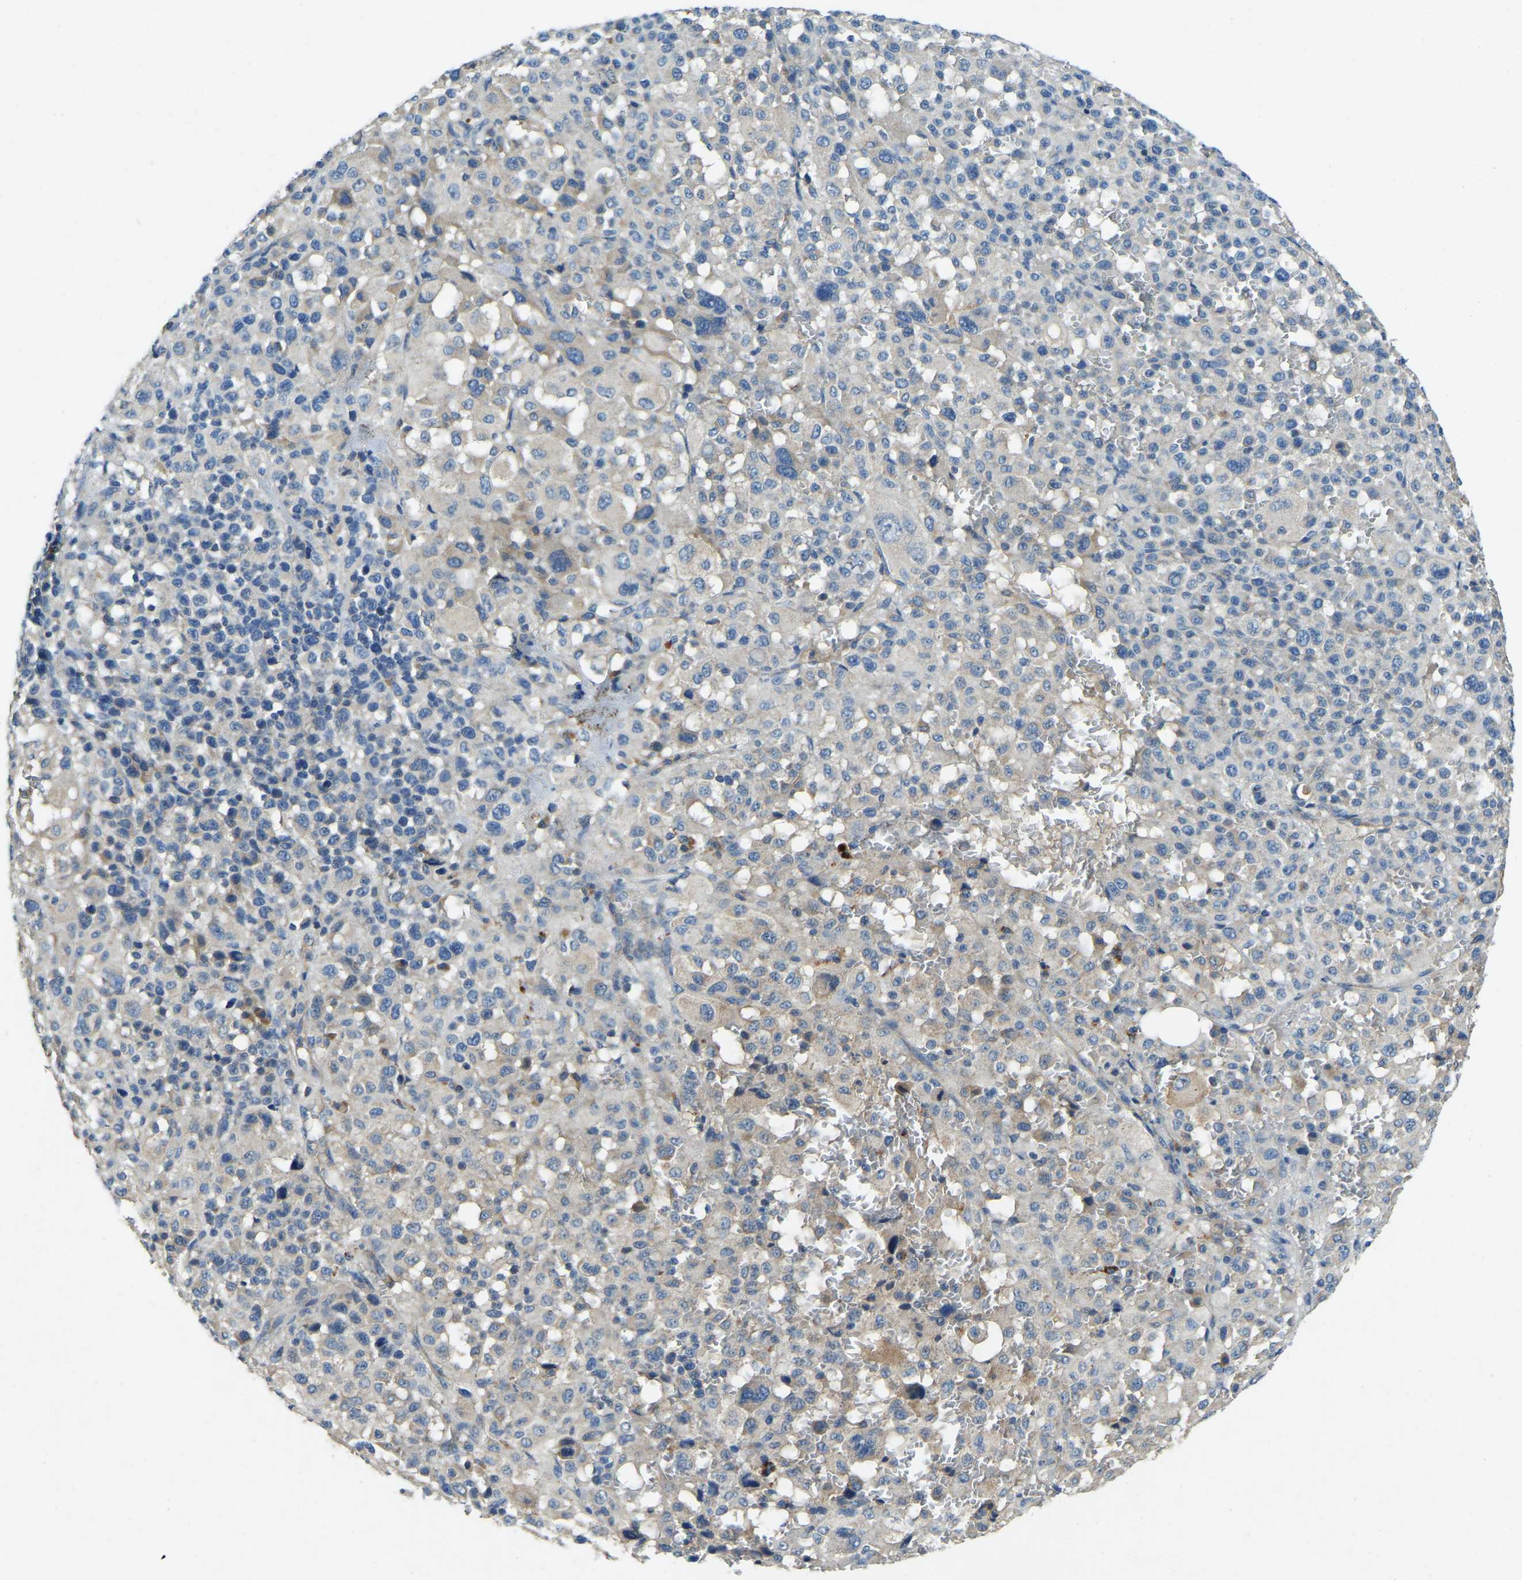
{"staining": {"intensity": "negative", "quantity": "none", "location": "none"}, "tissue": "melanoma", "cell_type": "Tumor cells", "image_type": "cancer", "snomed": [{"axis": "morphology", "description": "Malignant melanoma, Metastatic site"}, {"axis": "topography", "description": "Skin"}], "caption": "Tumor cells show no significant staining in malignant melanoma (metastatic site).", "gene": "ATP8B1", "patient": {"sex": "female", "age": 74}}